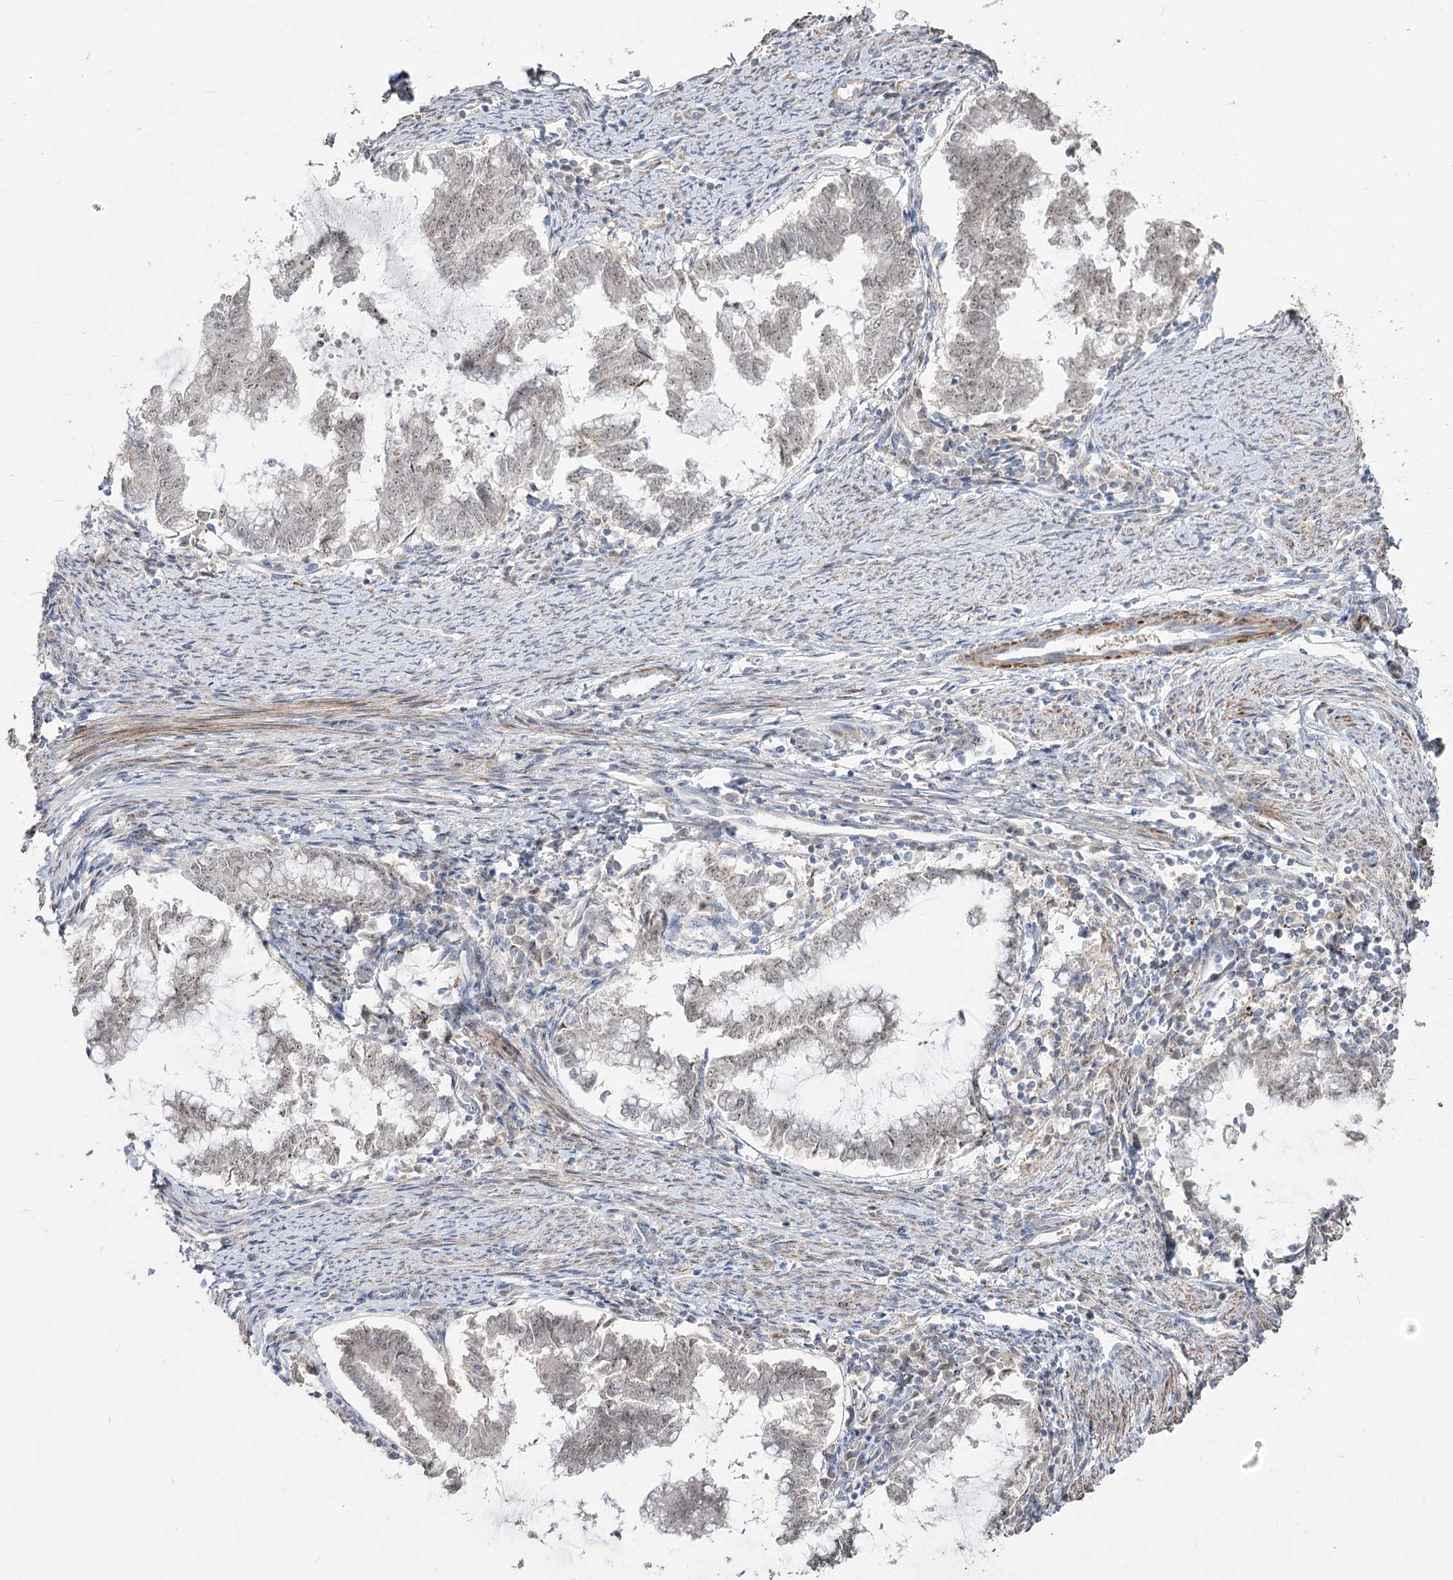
{"staining": {"intensity": "weak", "quantity": "25%-75%", "location": "nuclear"}, "tissue": "endometrial cancer", "cell_type": "Tumor cells", "image_type": "cancer", "snomed": [{"axis": "morphology", "description": "Adenocarcinoma, NOS"}, {"axis": "topography", "description": "Endometrium"}], "caption": "Approximately 25%-75% of tumor cells in human adenocarcinoma (endometrial) display weak nuclear protein positivity as visualized by brown immunohistochemical staining.", "gene": "ZSCAN23", "patient": {"sex": "female", "age": 79}}